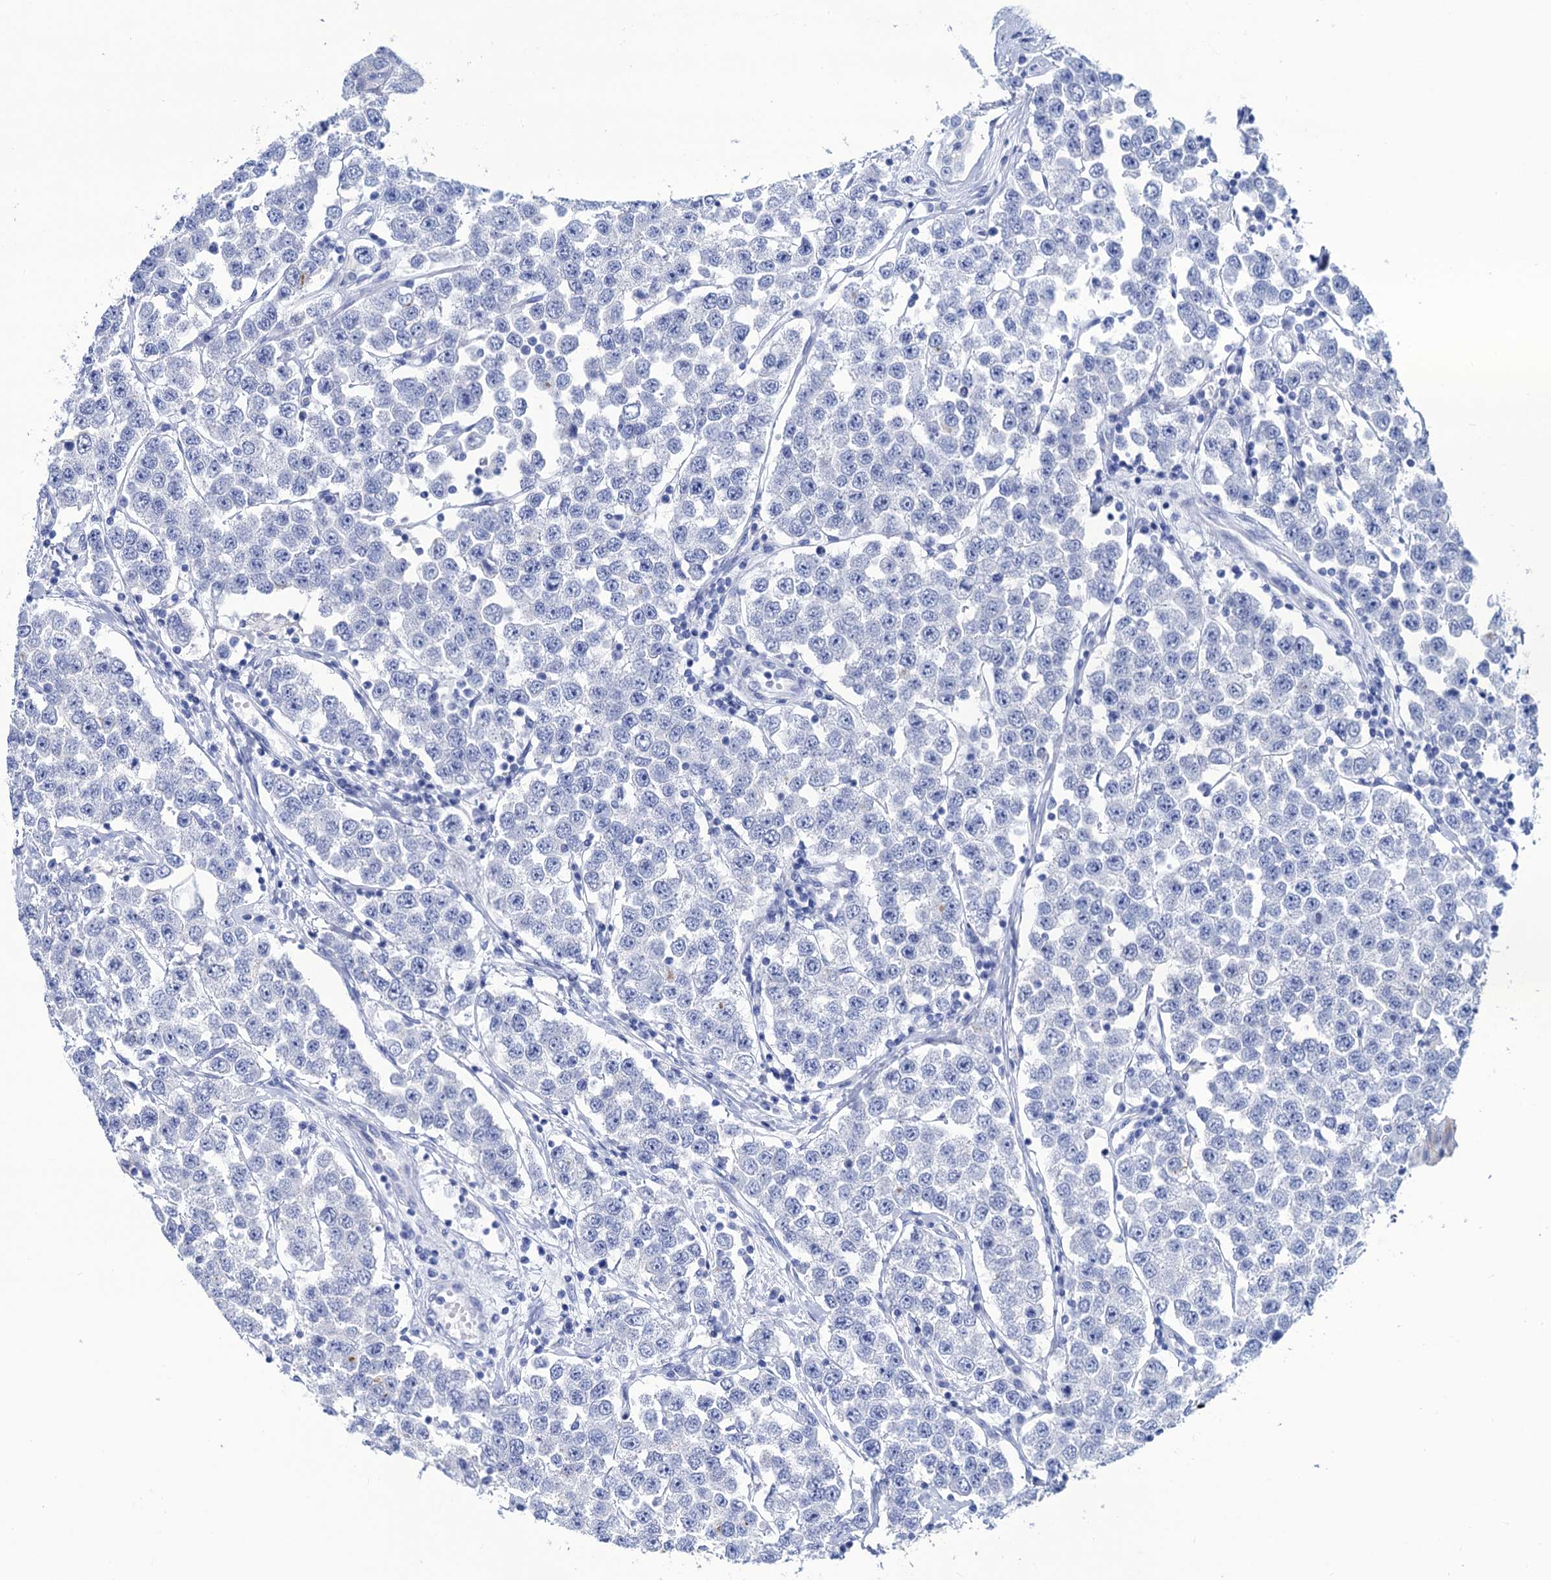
{"staining": {"intensity": "negative", "quantity": "none", "location": "none"}, "tissue": "testis cancer", "cell_type": "Tumor cells", "image_type": "cancer", "snomed": [{"axis": "morphology", "description": "Seminoma, NOS"}, {"axis": "topography", "description": "Testis"}], "caption": "Seminoma (testis) was stained to show a protein in brown. There is no significant staining in tumor cells. The staining was performed using DAB to visualize the protein expression in brown, while the nuclei were stained in blue with hematoxylin (Magnification: 20x).", "gene": "RAB3IP", "patient": {"sex": "male", "age": 28}}